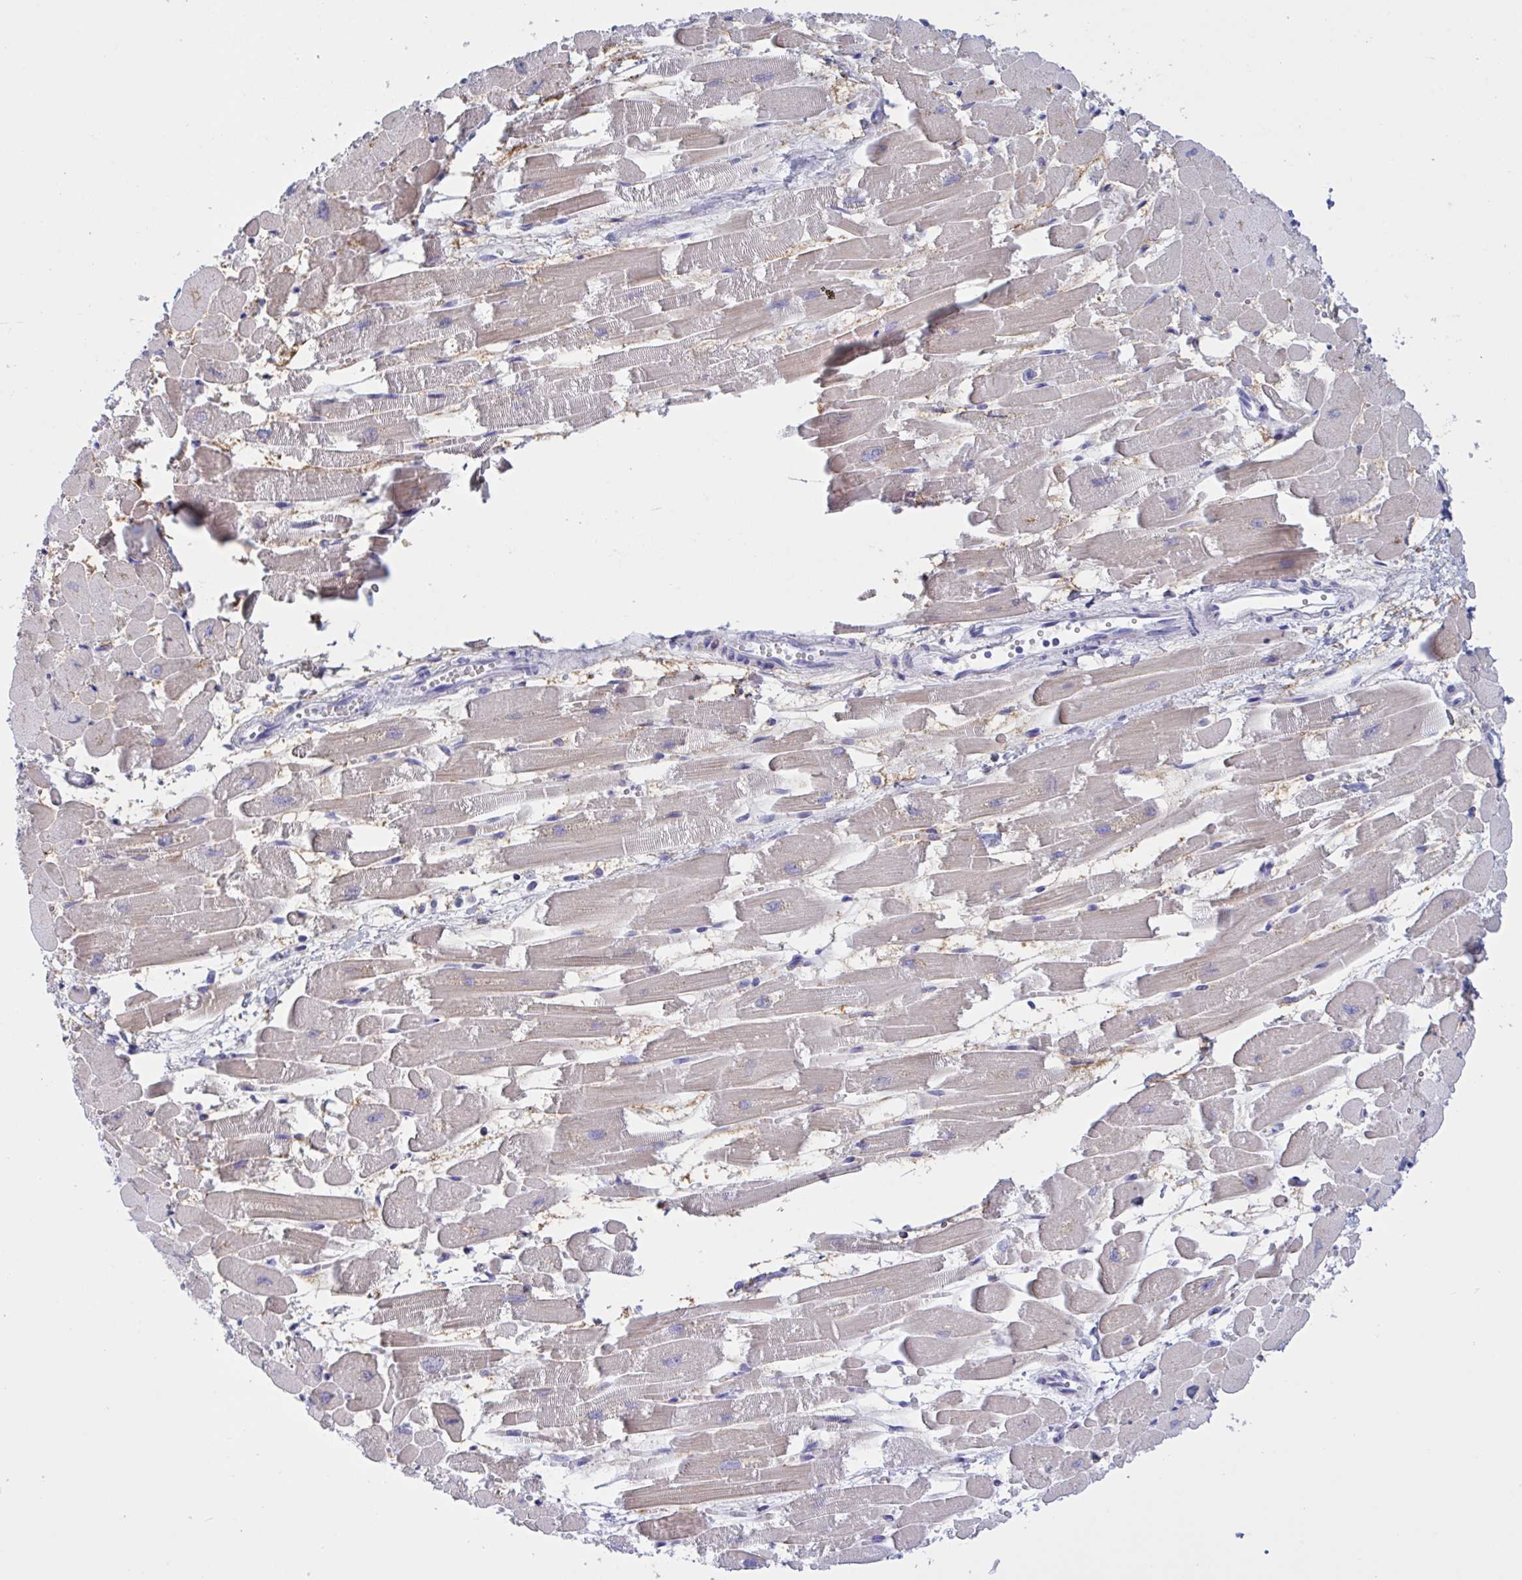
{"staining": {"intensity": "moderate", "quantity": "<25%", "location": "cytoplasmic/membranous"}, "tissue": "heart muscle", "cell_type": "Cardiomyocytes", "image_type": "normal", "snomed": [{"axis": "morphology", "description": "Normal tissue, NOS"}, {"axis": "topography", "description": "Heart"}], "caption": "Immunohistochemistry (IHC) (DAB (3,3'-diaminobenzidine)) staining of benign heart muscle displays moderate cytoplasmic/membranous protein expression in approximately <25% of cardiomyocytes.", "gene": "OXLD1", "patient": {"sex": "female", "age": 52}}